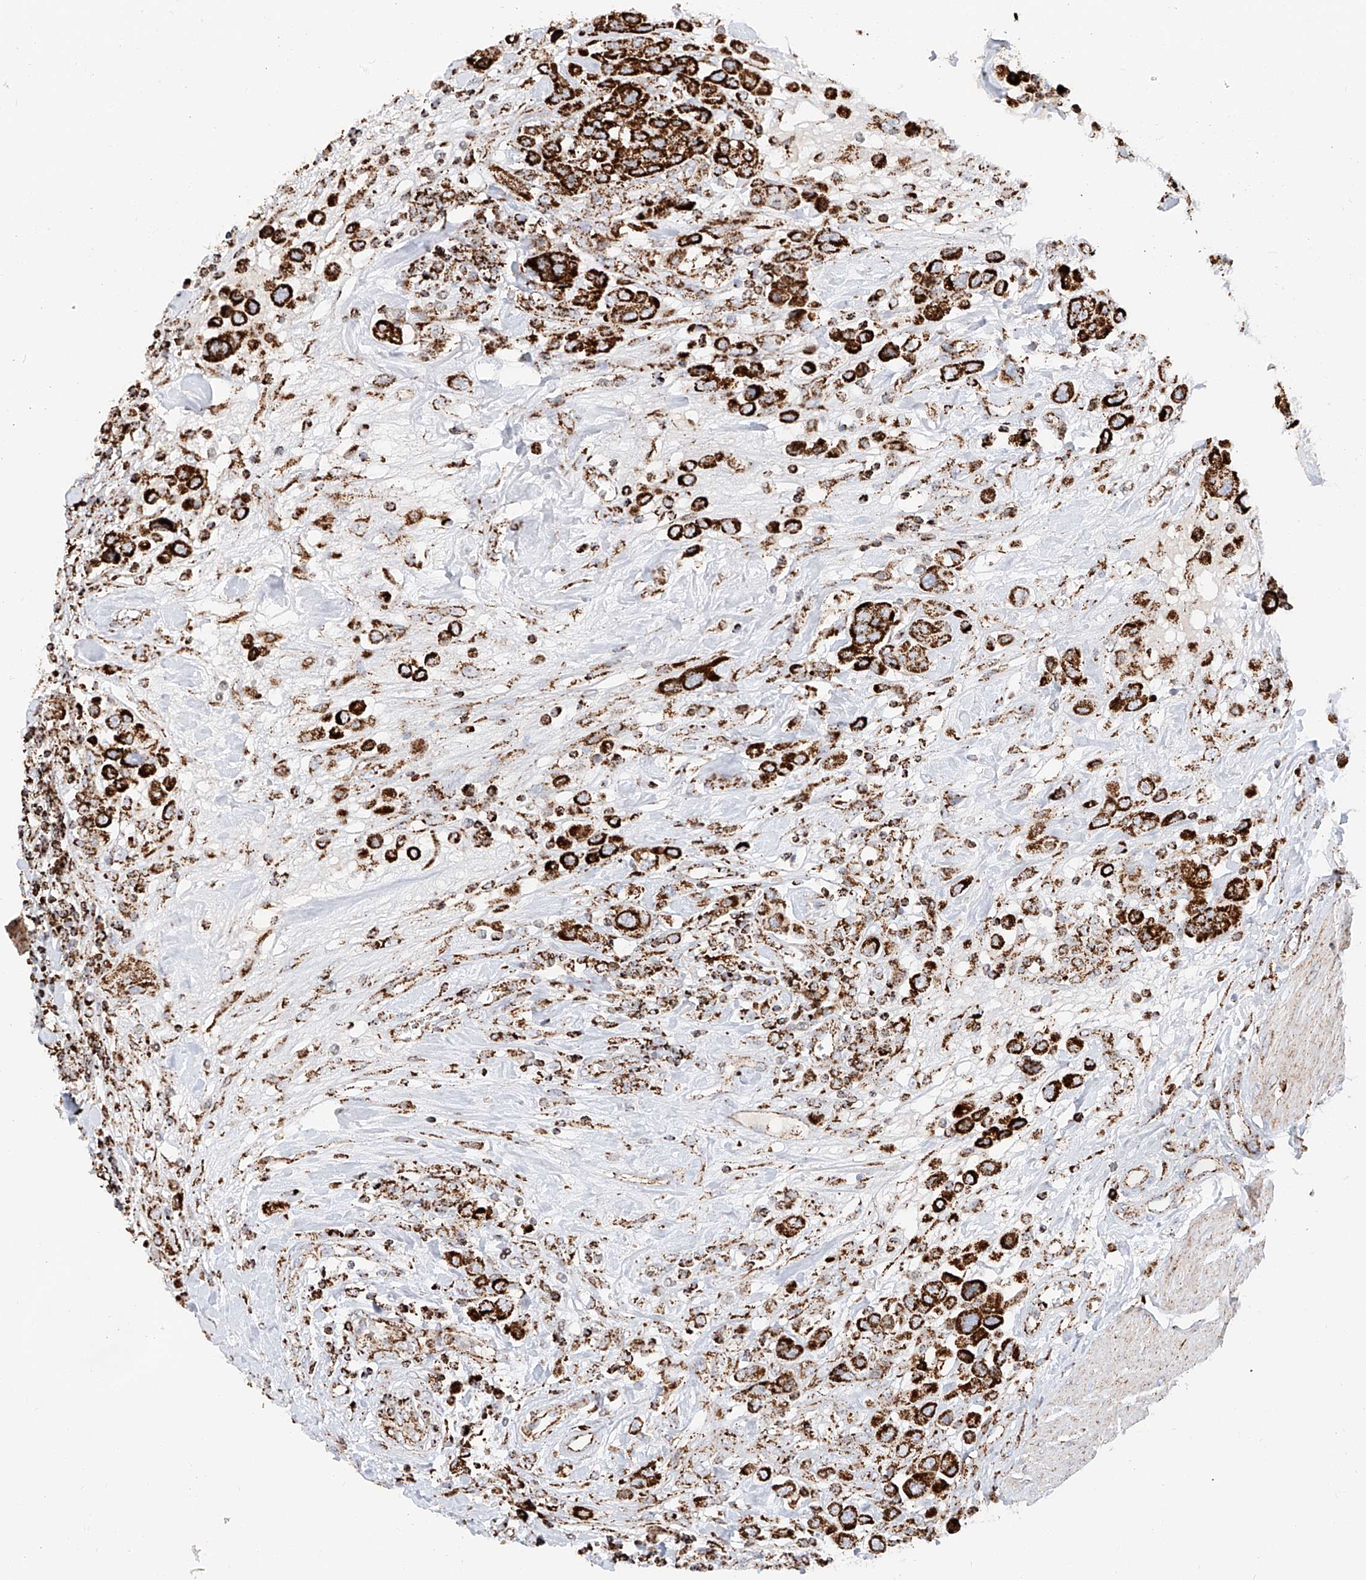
{"staining": {"intensity": "strong", "quantity": ">75%", "location": "cytoplasmic/membranous"}, "tissue": "urothelial cancer", "cell_type": "Tumor cells", "image_type": "cancer", "snomed": [{"axis": "morphology", "description": "Urothelial carcinoma, High grade"}, {"axis": "topography", "description": "Urinary bladder"}], "caption": "The histopathology image displays a brown stain indicating the presence of a protein in the cytoplasmic/membranous of tumor cells in high-grade urothelial carcinoma.", "gene": "TTC27", "patient": {"sex": "male", "age": 50}}